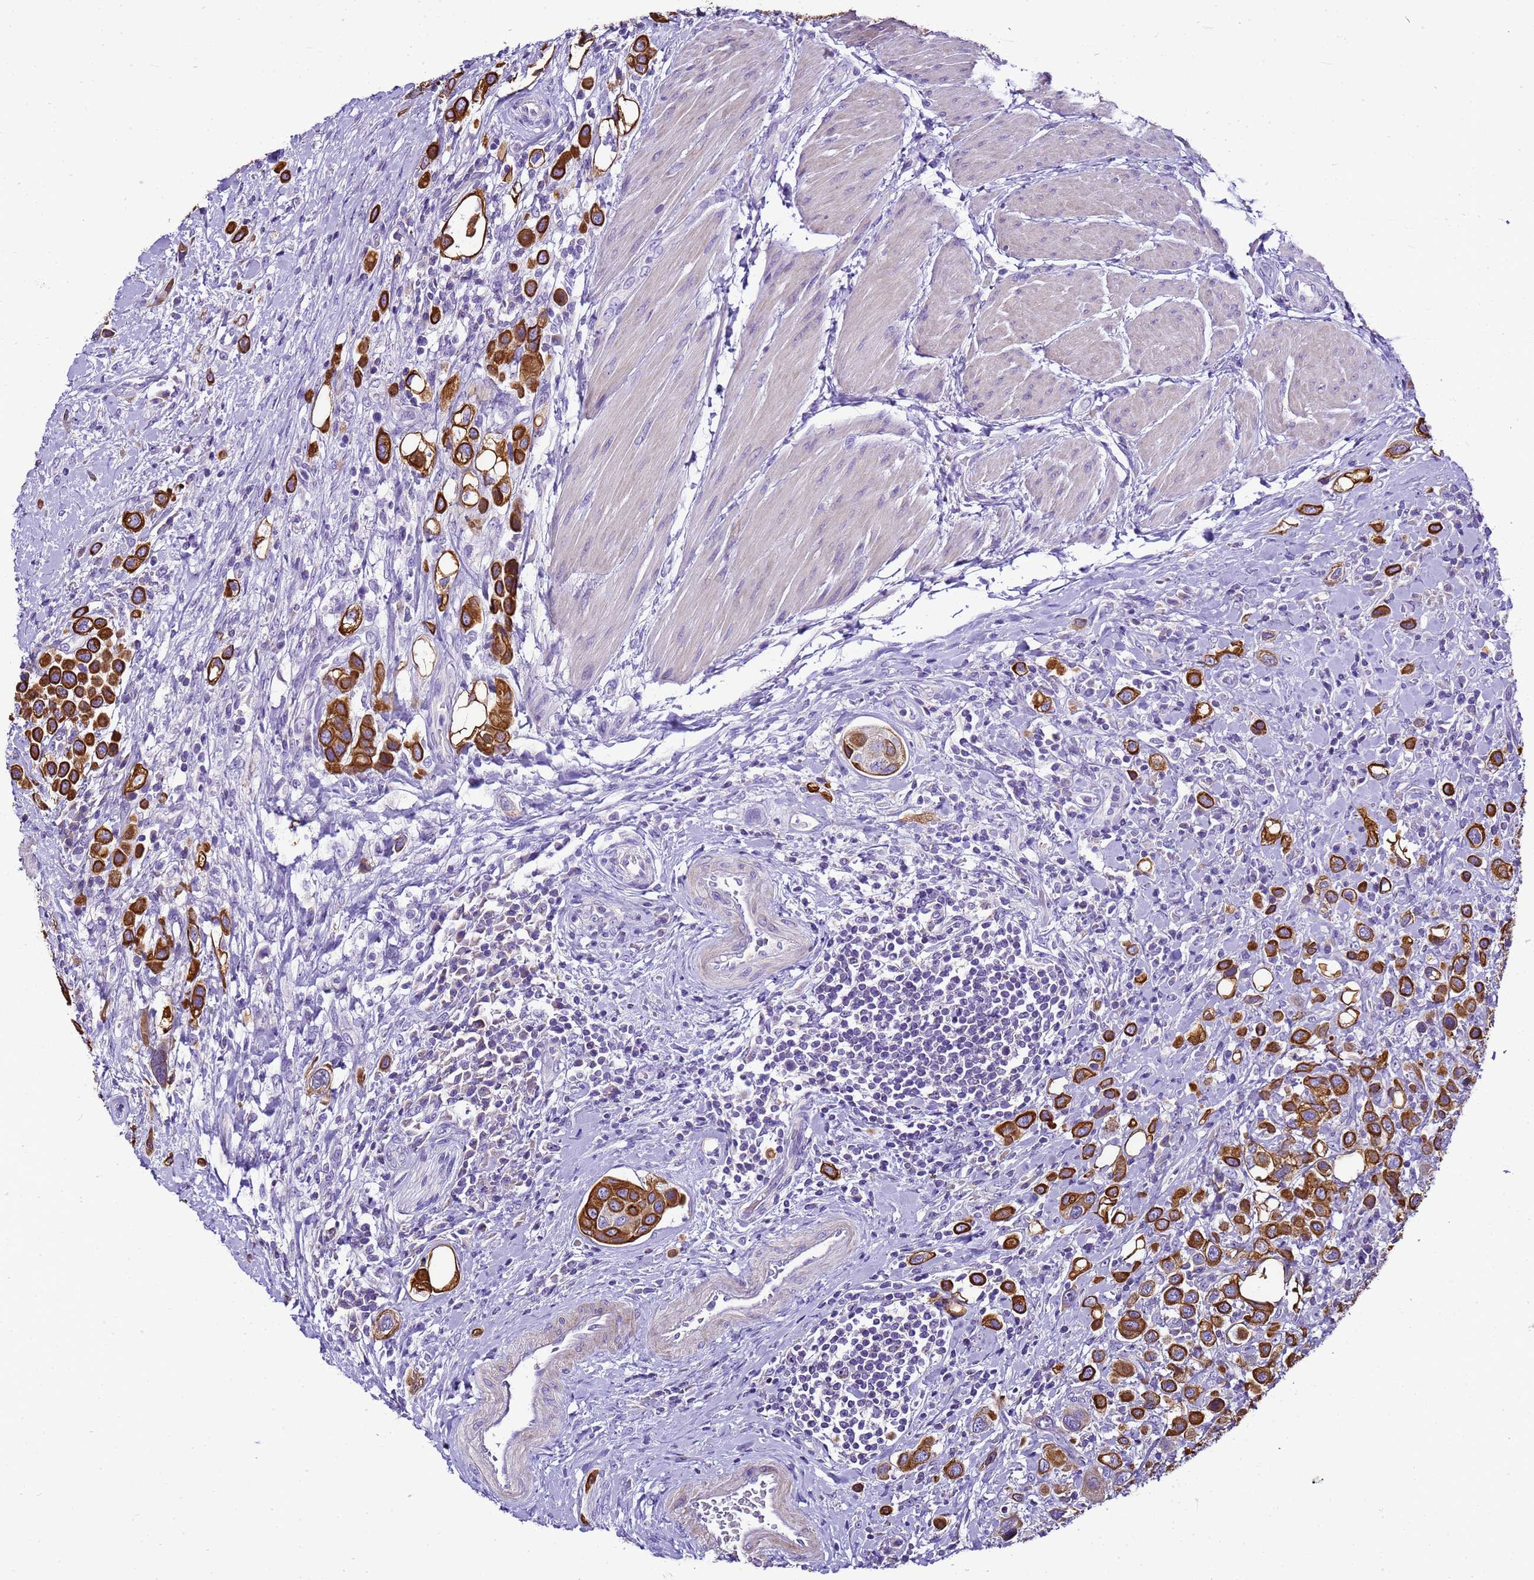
{"staining": {"intensity": "strong", "quantity": ">75%", "location": "cytoplasmic/membranous"}, "tissue": "urothelial cancer", "cell_type": "Tumor cells", "image_type": "cancer", "snomed": [{"axis": "morphology", "description": "Urothelial carcinoma, High grade"}, {"axis": "topography", "description": "Urinary bladder"}], "caption": "Tumor cells exhibit high levels of strong cytoplasmic/membranous positivity in about >75% of cells in human urothelial carcinoma (high-grade). (Brightfield microscopy of DAB IHC at high magnification).", "gene": "PIEZO2", "patient": {"sex": "male", "age": 50}}